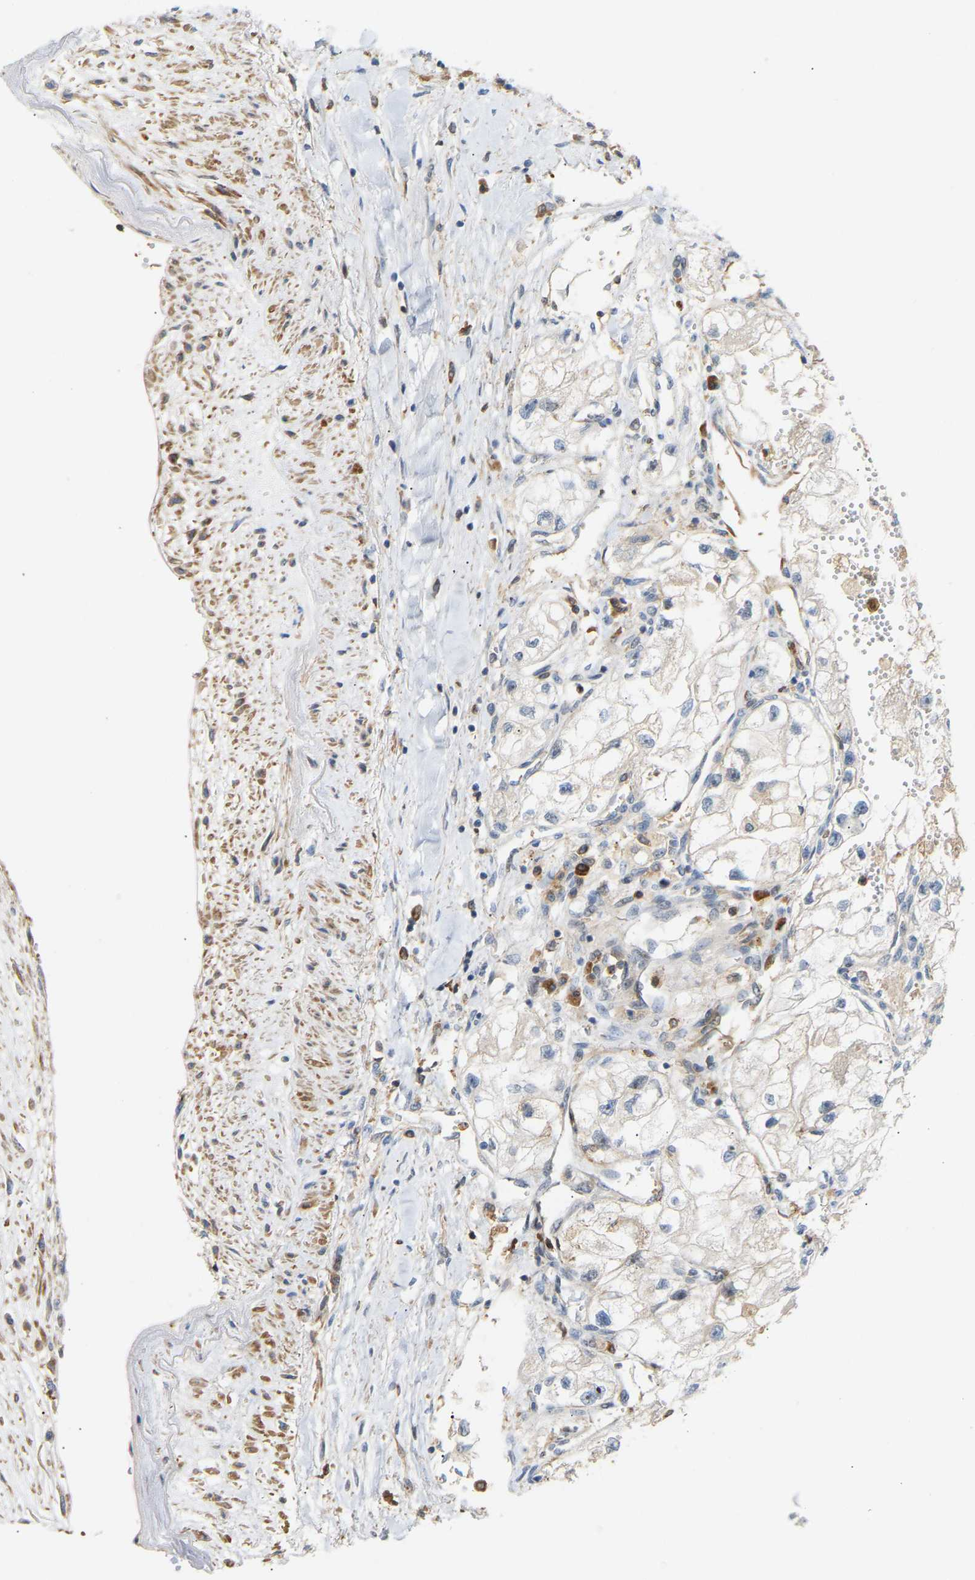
{"staining": {"intensity": "weak", "quantity": "<25%", "location": "cytoplasmic/membranous"}, "tissue": "renal cancer", "cell_type": "Tumor cells", "image_type": "cancer", "snomed": [{"axis": "morphology", "description": "Adenocarcinoma, NOS"}, {"axis": "topography", "description": "Kidney"}], "caption": "Tumor cells show no significant protein expression in renal adenocarcinoma.", "gene": "PLCG2", "patient": {"sex": "female", "age": 70}}